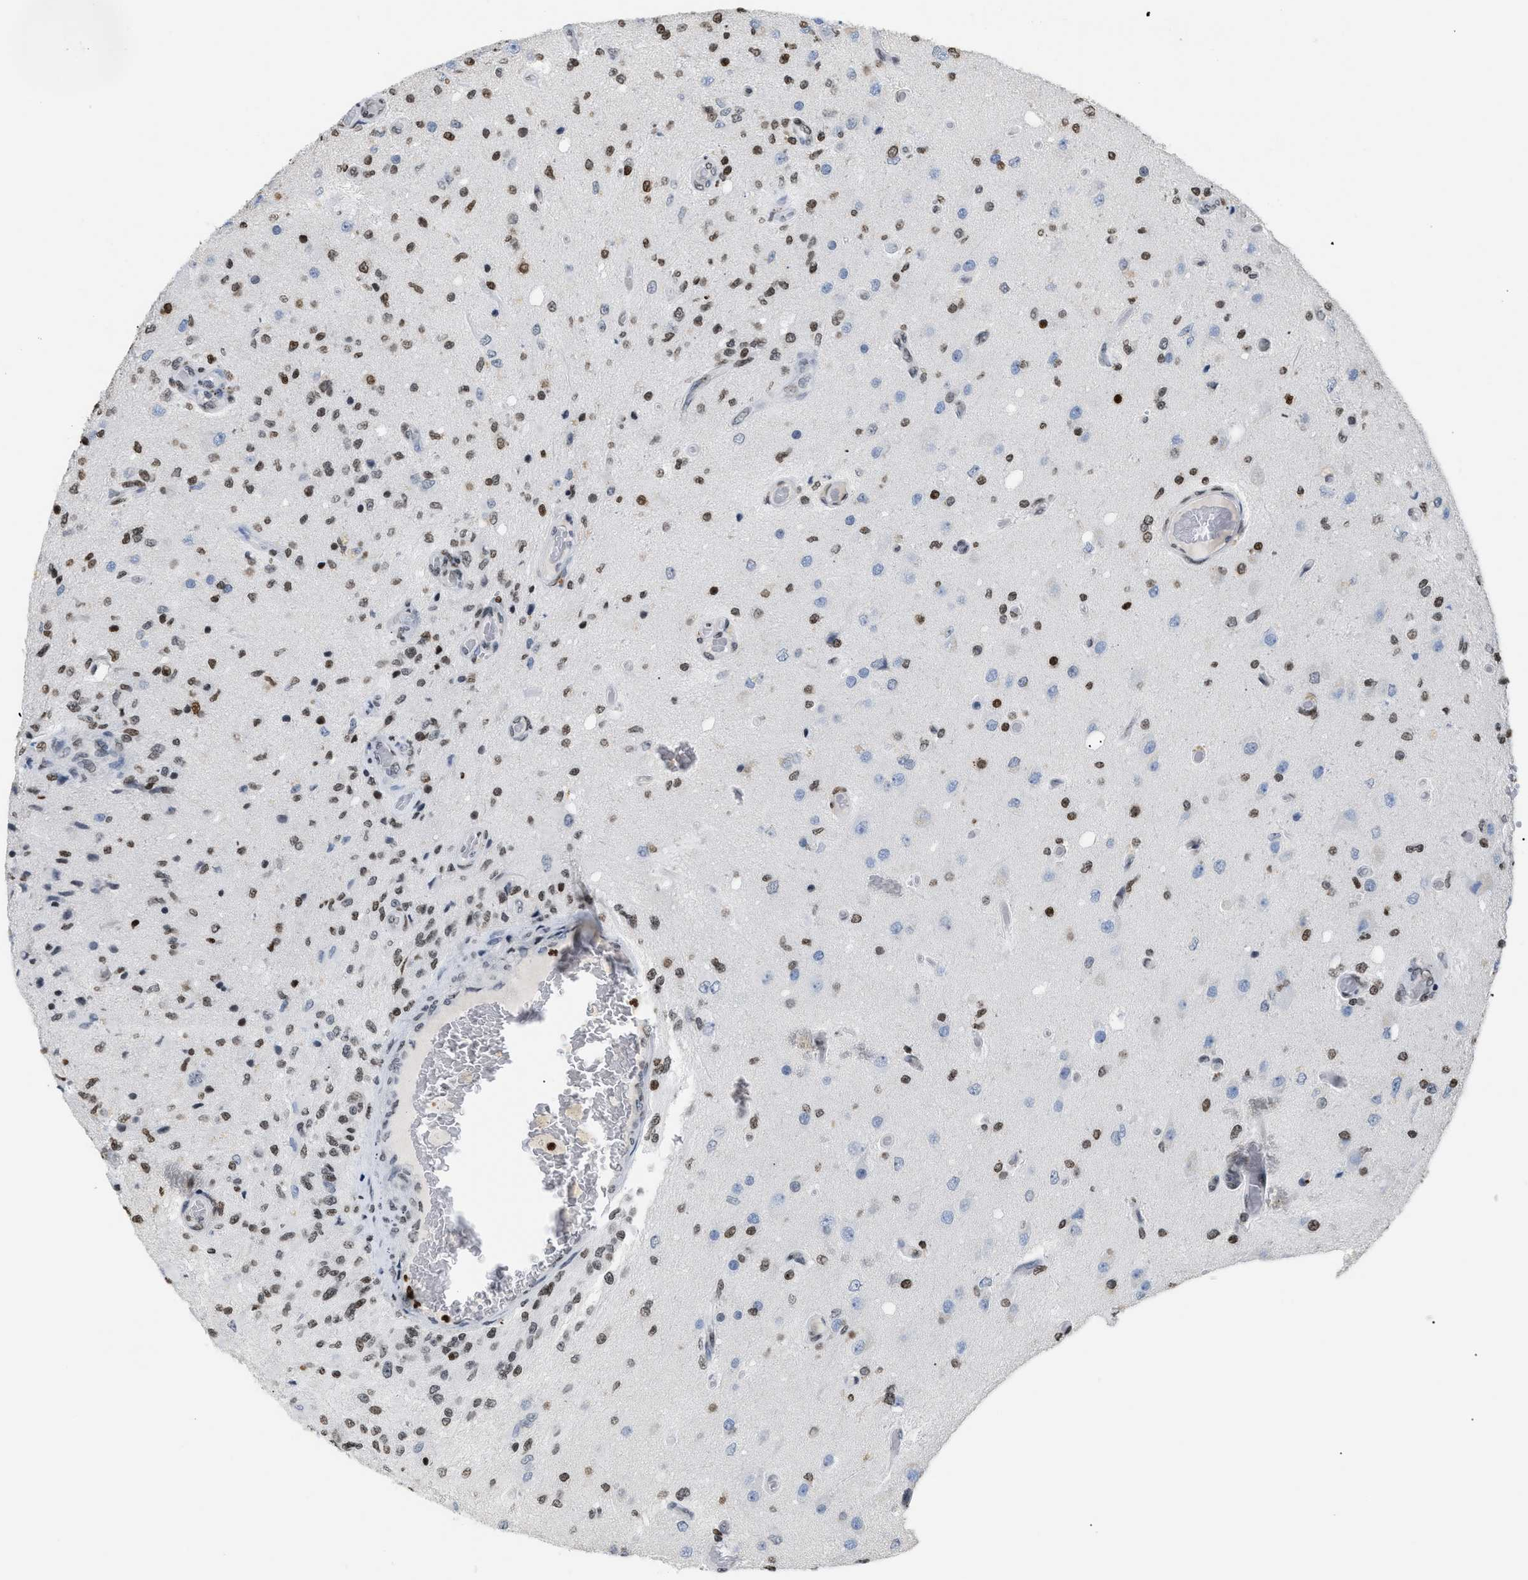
{"staining": {"intensity": "moderate", "quantity": ">75%", "location": "nuclear"}, "tissue": "glioma", "cell_type": "Tumor cells", "image_type": "cancer", "snomed": [{"axis": "morphology", "description": "Normal tissue, NOS"}, {"axis": "morphology", "description": "Glioma, malignant, High grade"}, {"axis": "topography", "description": "Cerebral cortex"}], "caption": "Glioma stained for a protein (brown) demonstrates moderate nuclear positive staining in about >75% of tumor cells.", "gene": "HMGN2", "patient": {"sex": "male", "age": 77}}